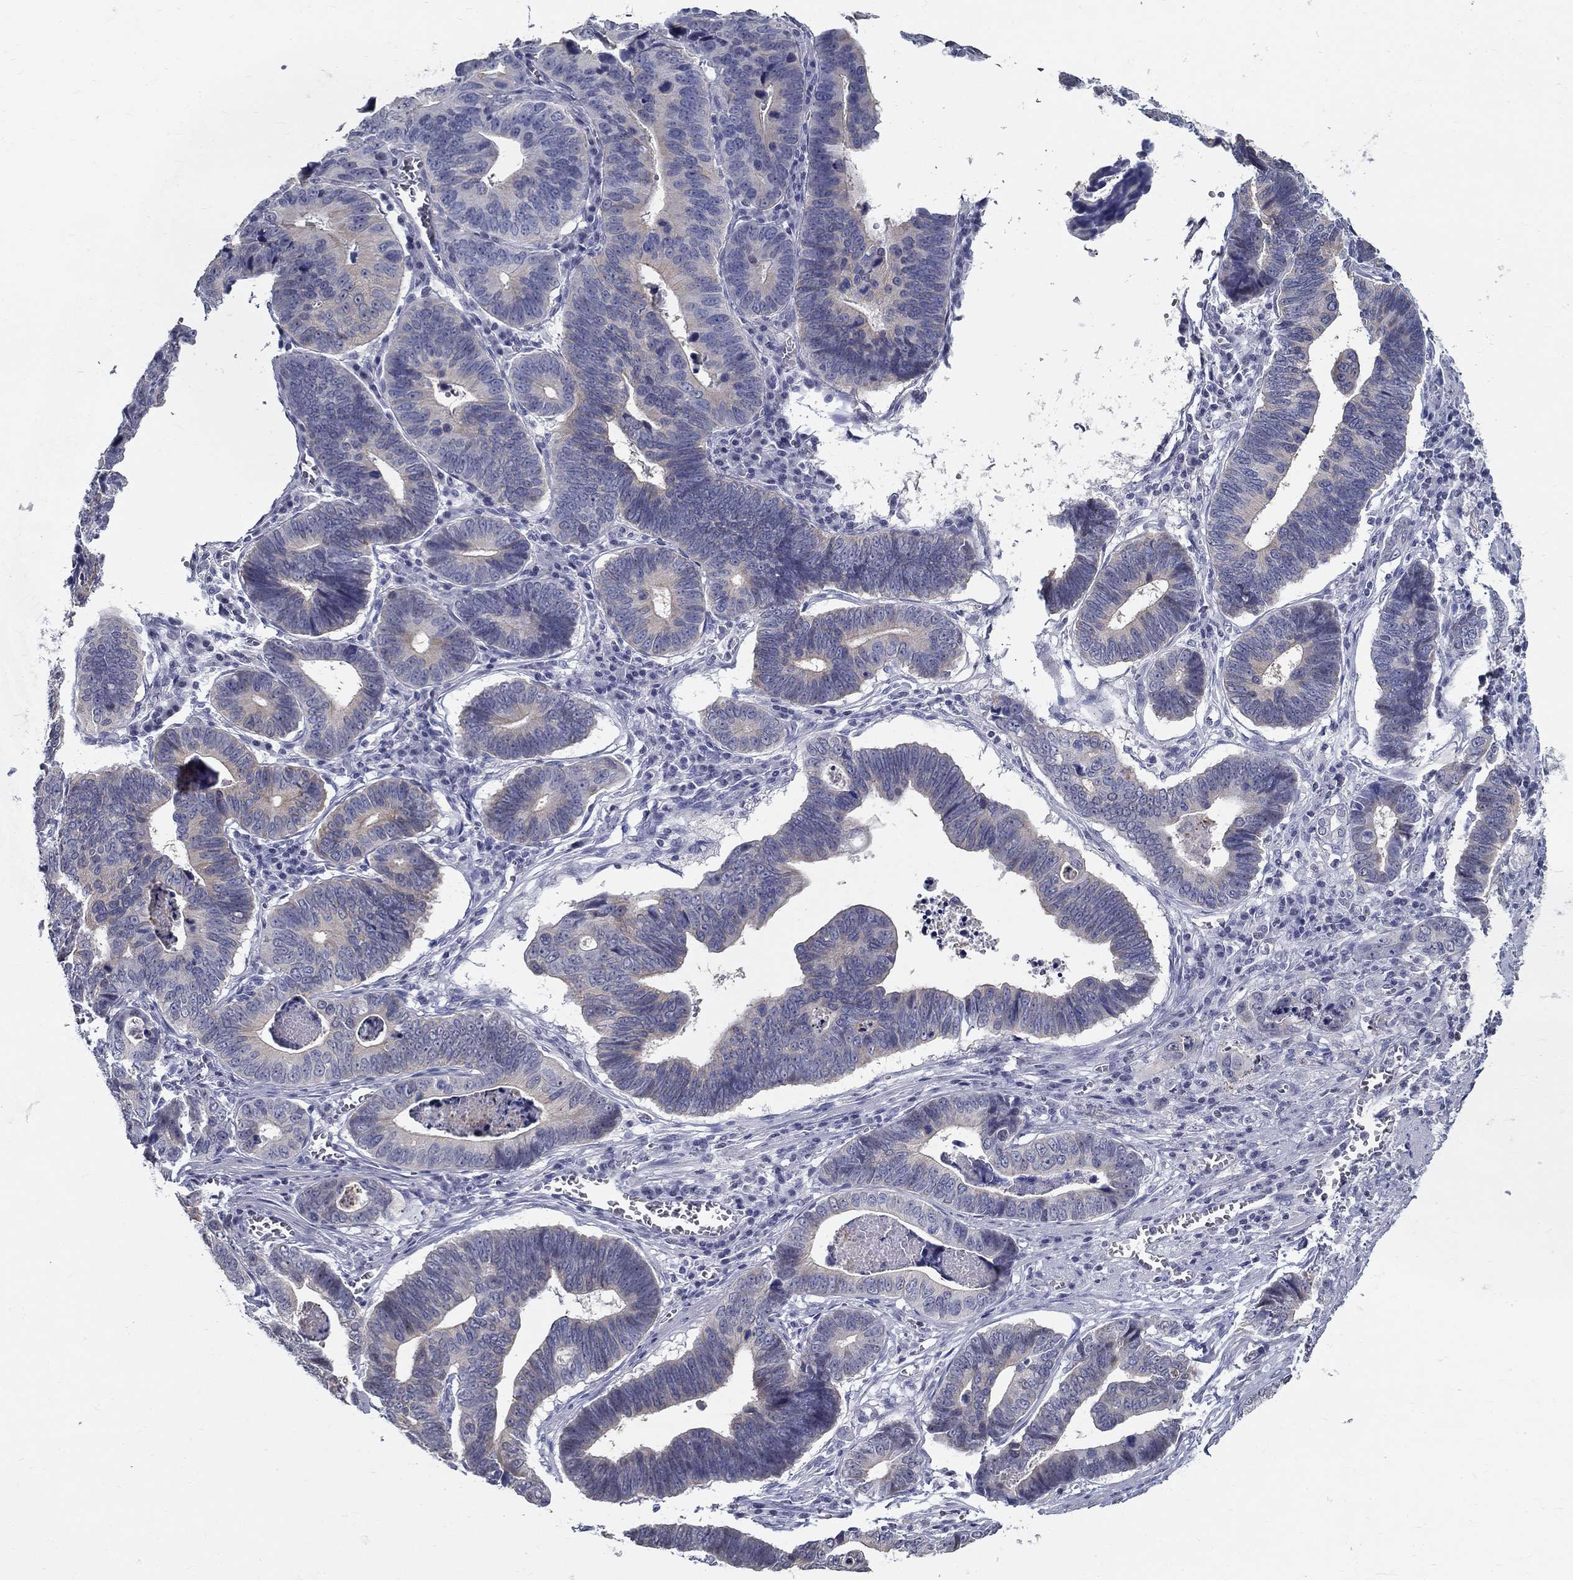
{"staining": {"intensity": "weak", "quantity": "<25%", "location": "cytoplasmic/membranous"}, "tissue": "stomach cancer", "cell_type": "Tumor cells", "image_type": "cancer", "snomed": [{"axis": "morphology", "description": "Adenocarcinoma, NOS"}, {"axis": "topography", "description": "Stomach"}], "caption": "Stomach adenocarcinoma was stained to show a protein in brown. There is no significant expression in tumor cells.", "gene": "GUCA1A", "patient": {"sex": "male", "age": 84}}